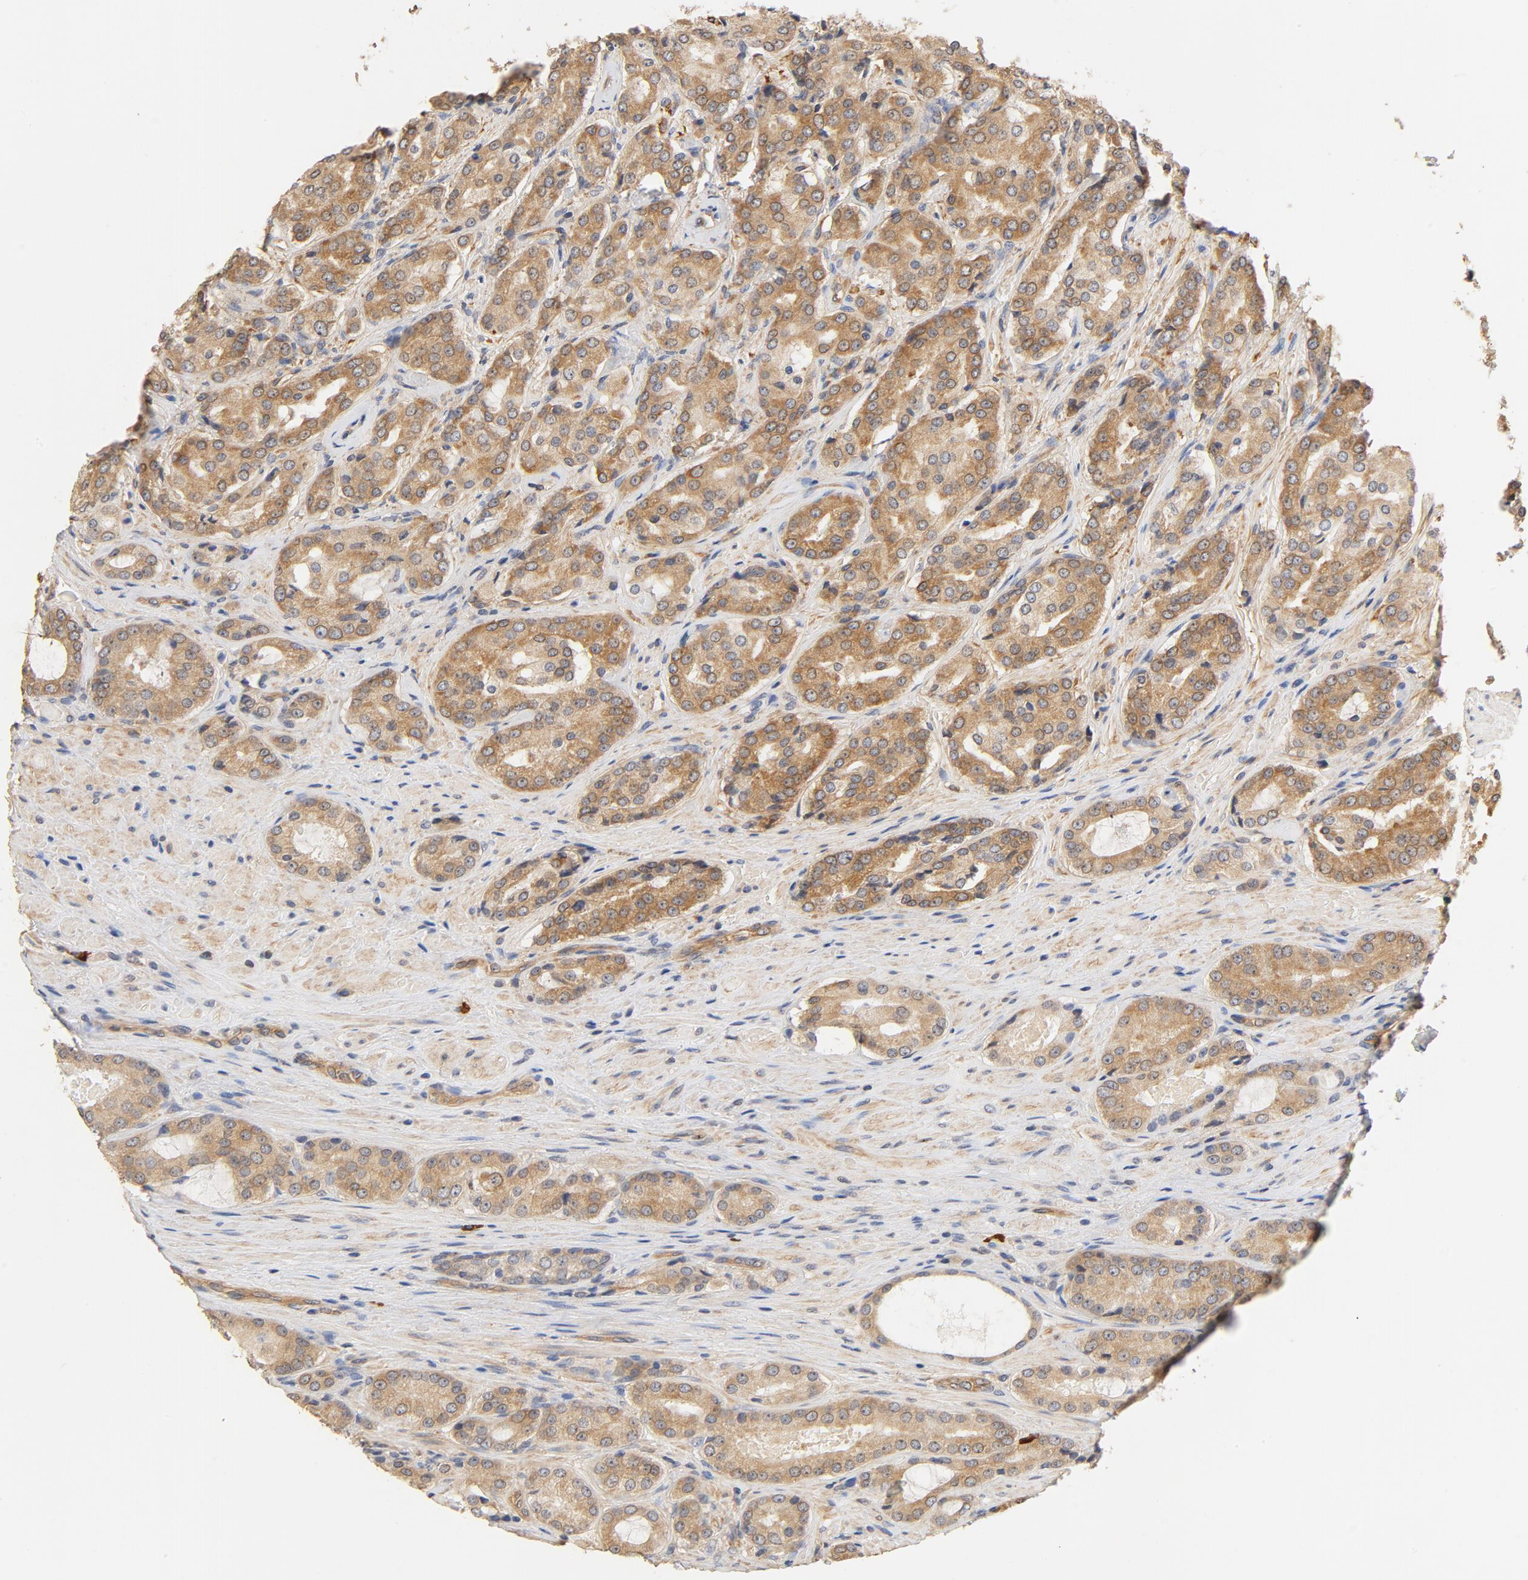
{"staining": {"intensity": "moderate", "quantity": ">75%", "location": "cytoplasmic/membranous"}, "tissue": "prostate cancer", "cell_type": "Tumor cells", "image_type": "cancer", "snomed": [{"axis": "morphology", "description": "Adenocarcinoma, High grade"}, {"axis": "topography", "description": "Prostate"}], "caption": "Immunohistochemistry (IHC) micrograph of neoplastic tissue: prostate cancer stained using immunohistochemistry (IHC) demonstrates medium levels of moderate protein expression localized specifically in the cytoplasmic/membranous of tumor cells, appearing as a cytoplasmic/membranous brown color.", "gene": "UBE2J1", "patient": {"sex": "male", "age": 72}}